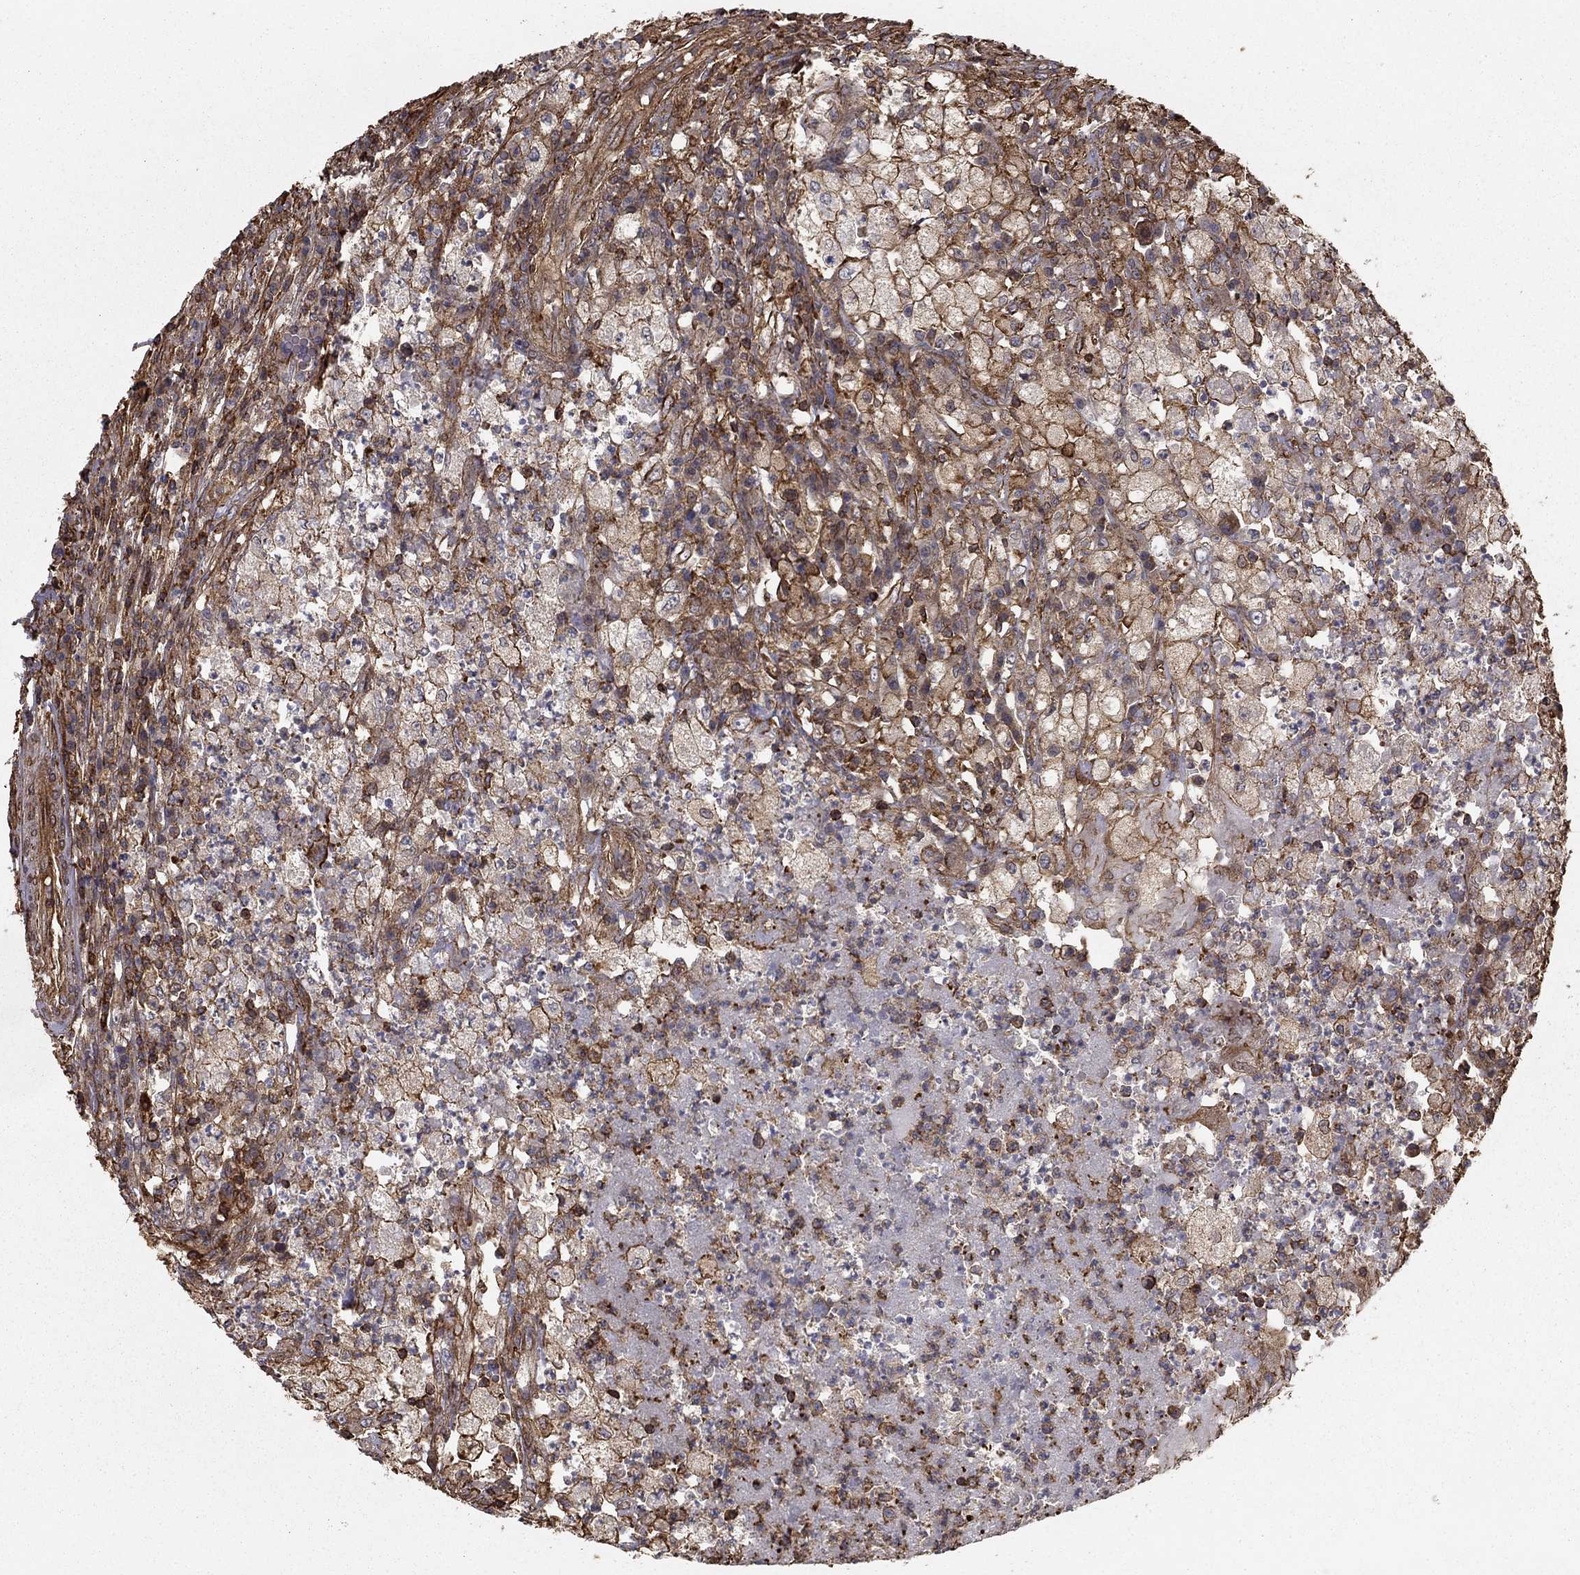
{"staining": {"intensity": "moderate", "quantity": "25%-75%", "location": "cytoplasmic/membranous"}, "tissue": "testis cancer", "cell_type": "Tumor cells", "image_type": "cancer", "snomed": [{"axis": "morphology", "description": "Necrosis, NOS"}, {"axis": "morphology", "description": "Carcinoma, Embryonal, NOS"}, {"axis": "topography", "description": "Testis"}], "caption": "Tumor cells demonstrate medium levels of moderate cytoplasmic/membranous staining in approximately 25%-75% of cells in embryonal carcinoma (testis).", "gene": "HABP4", "patient": {"sex": "male", "age": 19}}